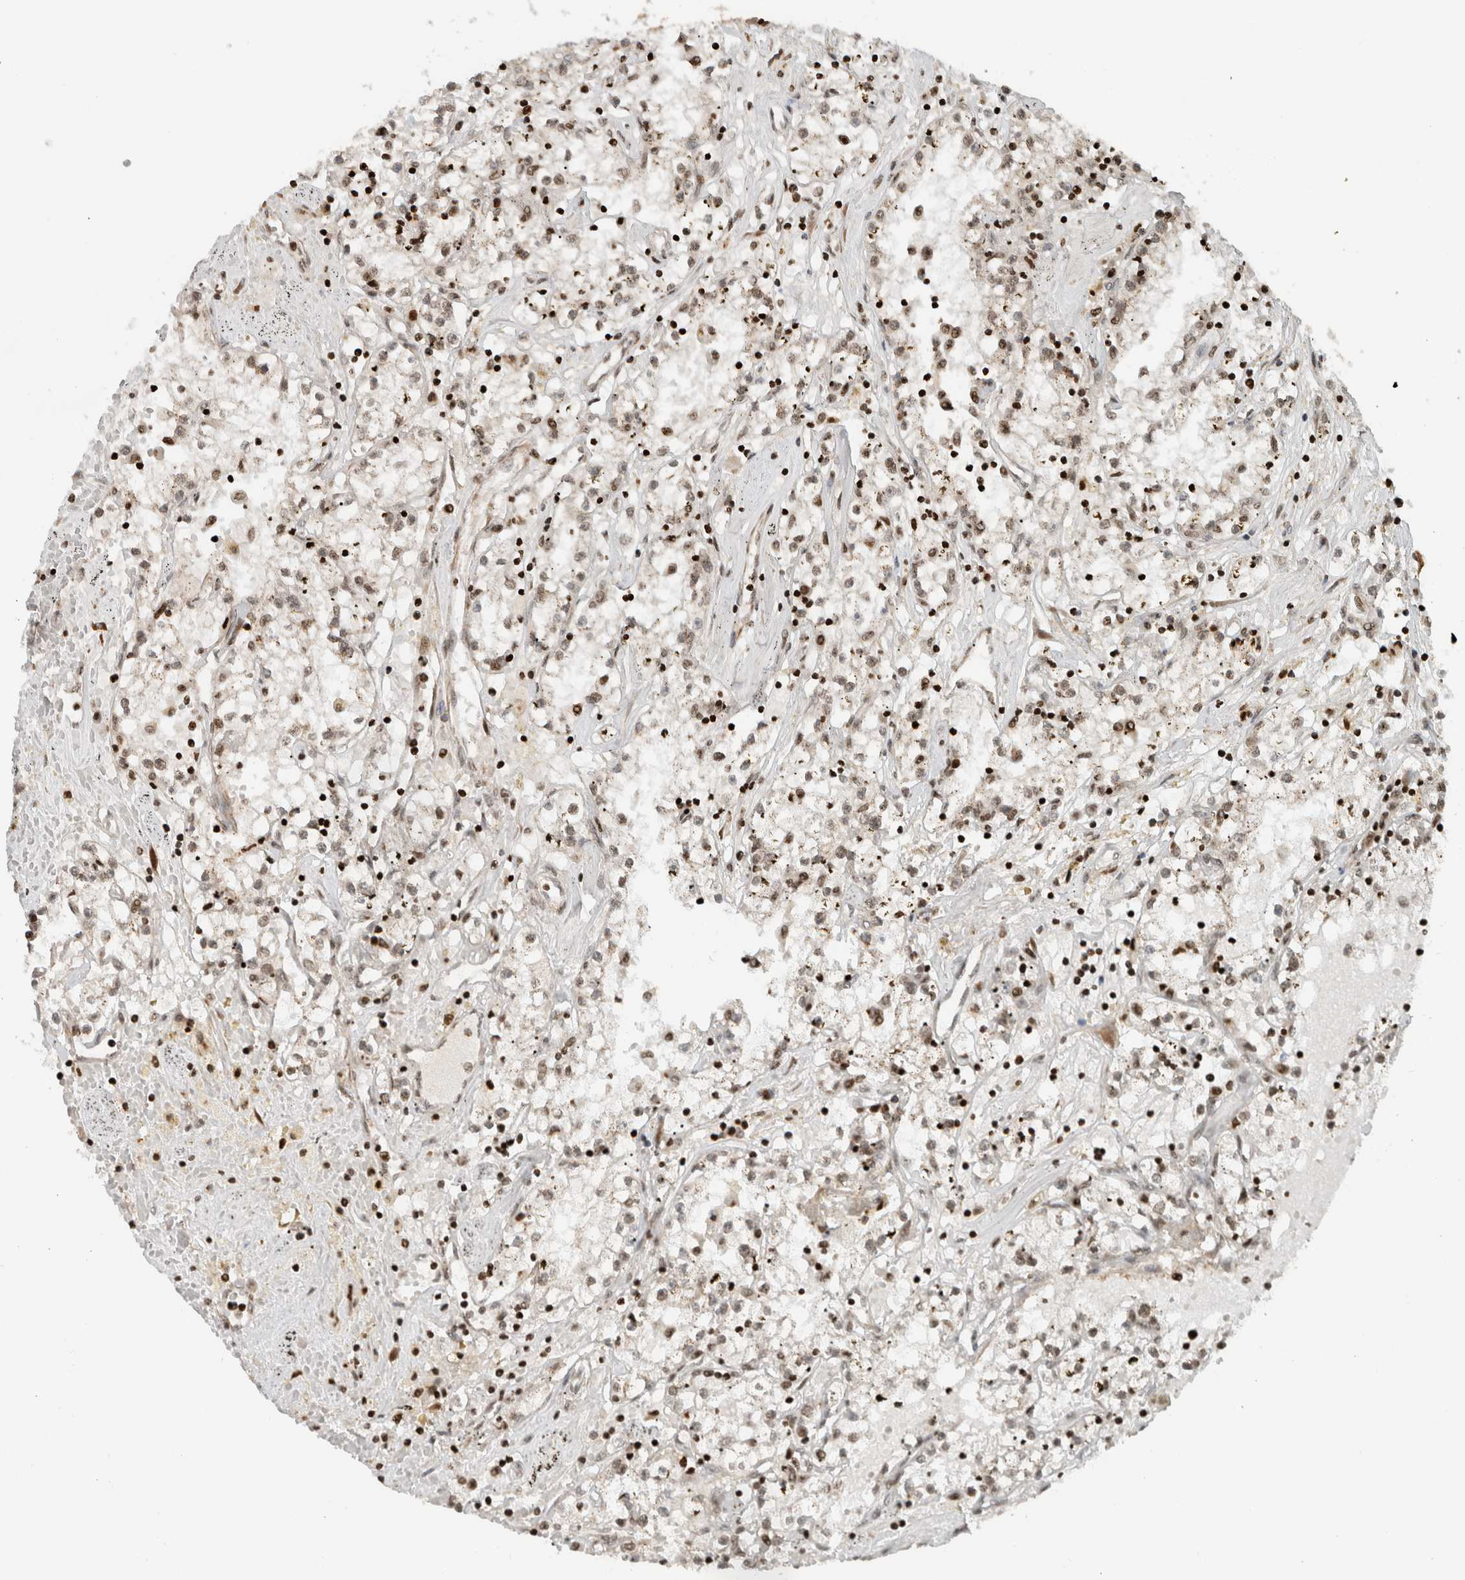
{"staining": {"intensity": "strong", "quantity": "25%-75%", "location": "nuclear"}, "tissue": "renal cancer", "cell_type": "Tumor cells", "image_type": "cancer", "snomed": [{"axis": "morphology", "description": "Adenocarcinoma, NOS"}, {"axis": "topography", "description": "Kidney"}], "caption": "Human renal adenocarcinoma stained with a brown dye shows strong nuclear positive staining in approximately 25%-75% of tumor cells.", "gene": "GINS4", "patient": {"sex": "male", "age": 56}}